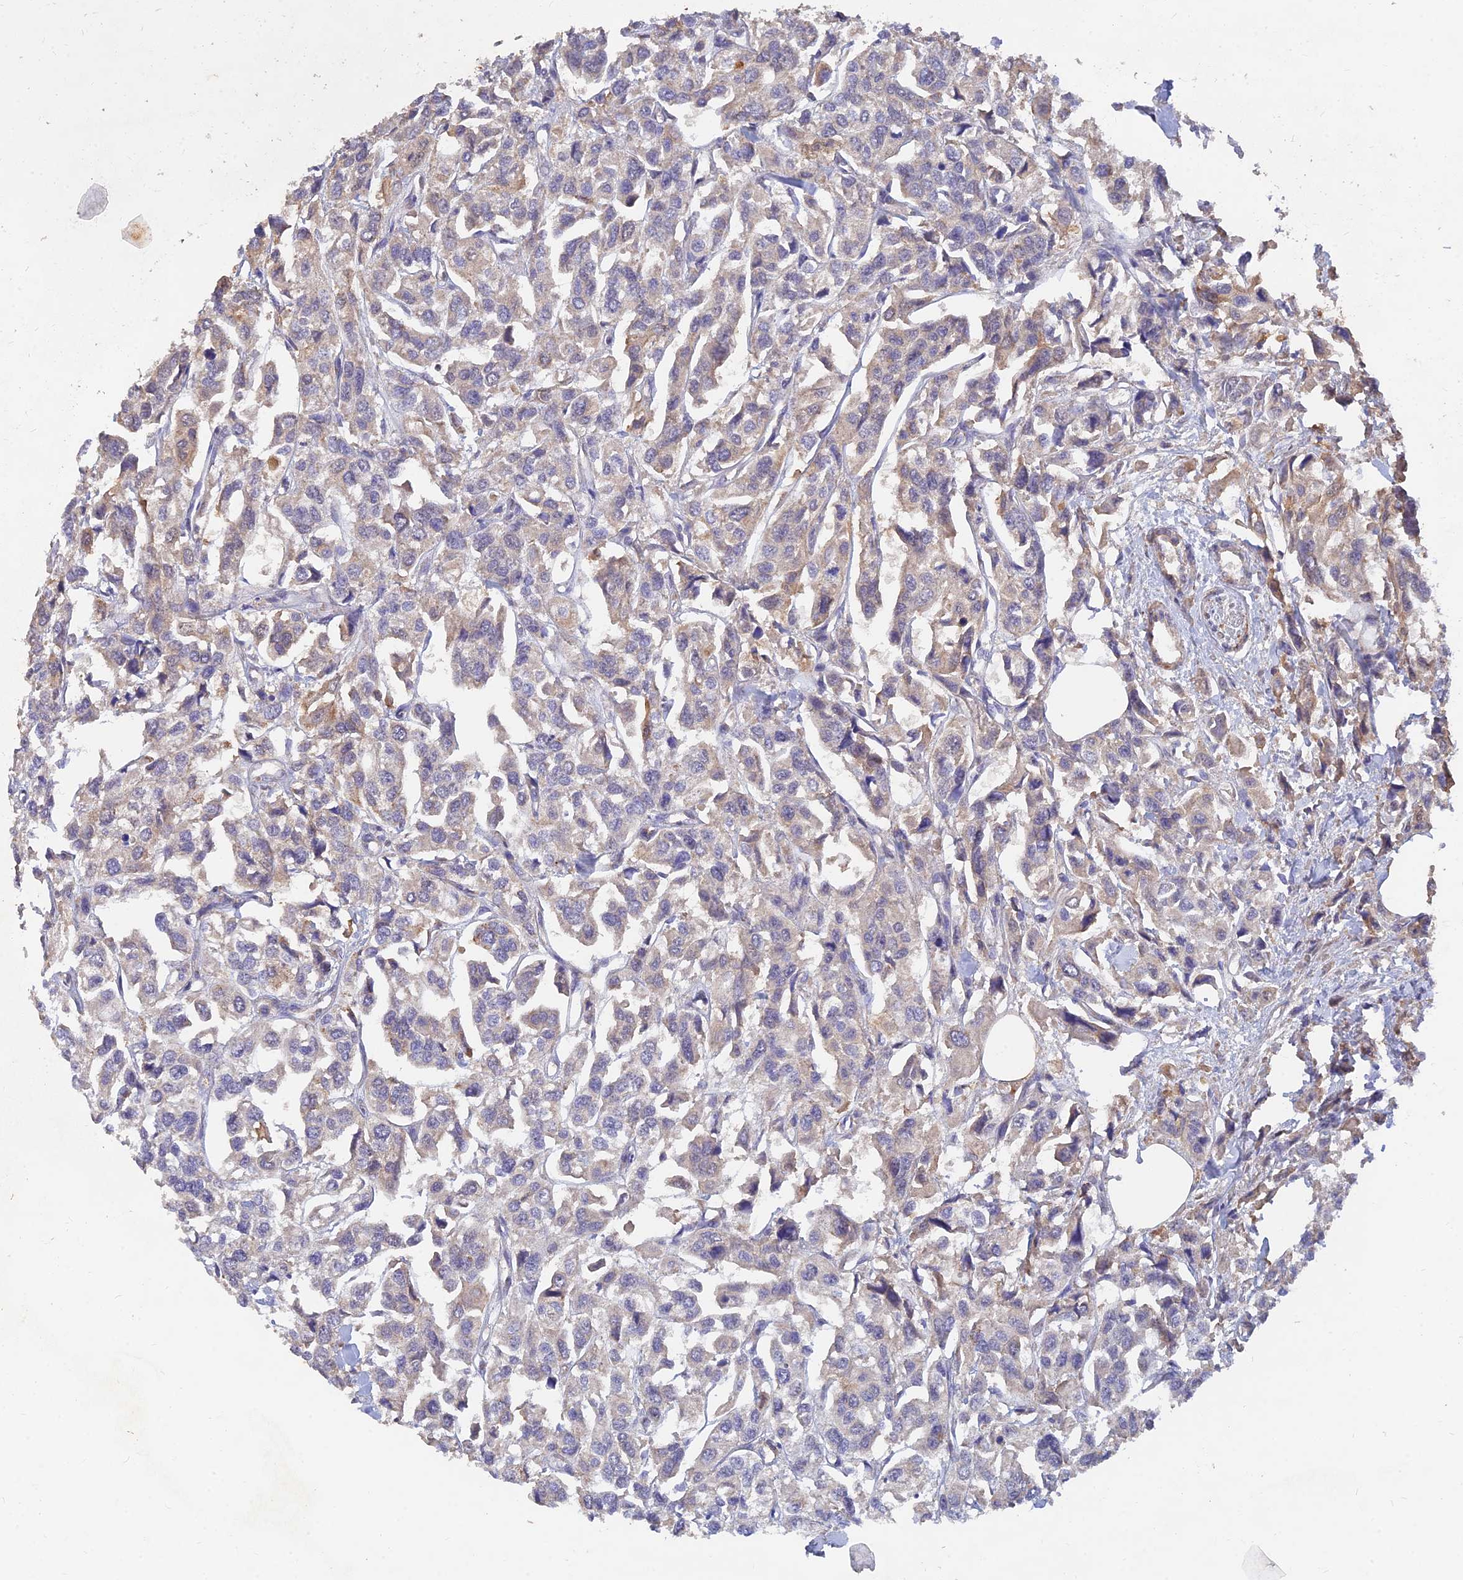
{"staining": {"intensity": "moderate", "quantity": "<25%", "location": "cytoplasmic/membranous"}, "tissue": "urothelial cancer", "cell_type": "Tumor cells", "image_type": "cancer", "snomed": [{"axis": "morphology", "description": "Urothelial carcinoma, High grade"}, {"axis": "topography", "description": "Urinary bladder"}], "caption": "A brown stain highlights moderate cytoplasmic/membranous positivity of a protein in urothelial carcinoma (high-grade) tumor cells.", "gene": "SLC38A11", "patient": {"sex": "male", "age": 67}}